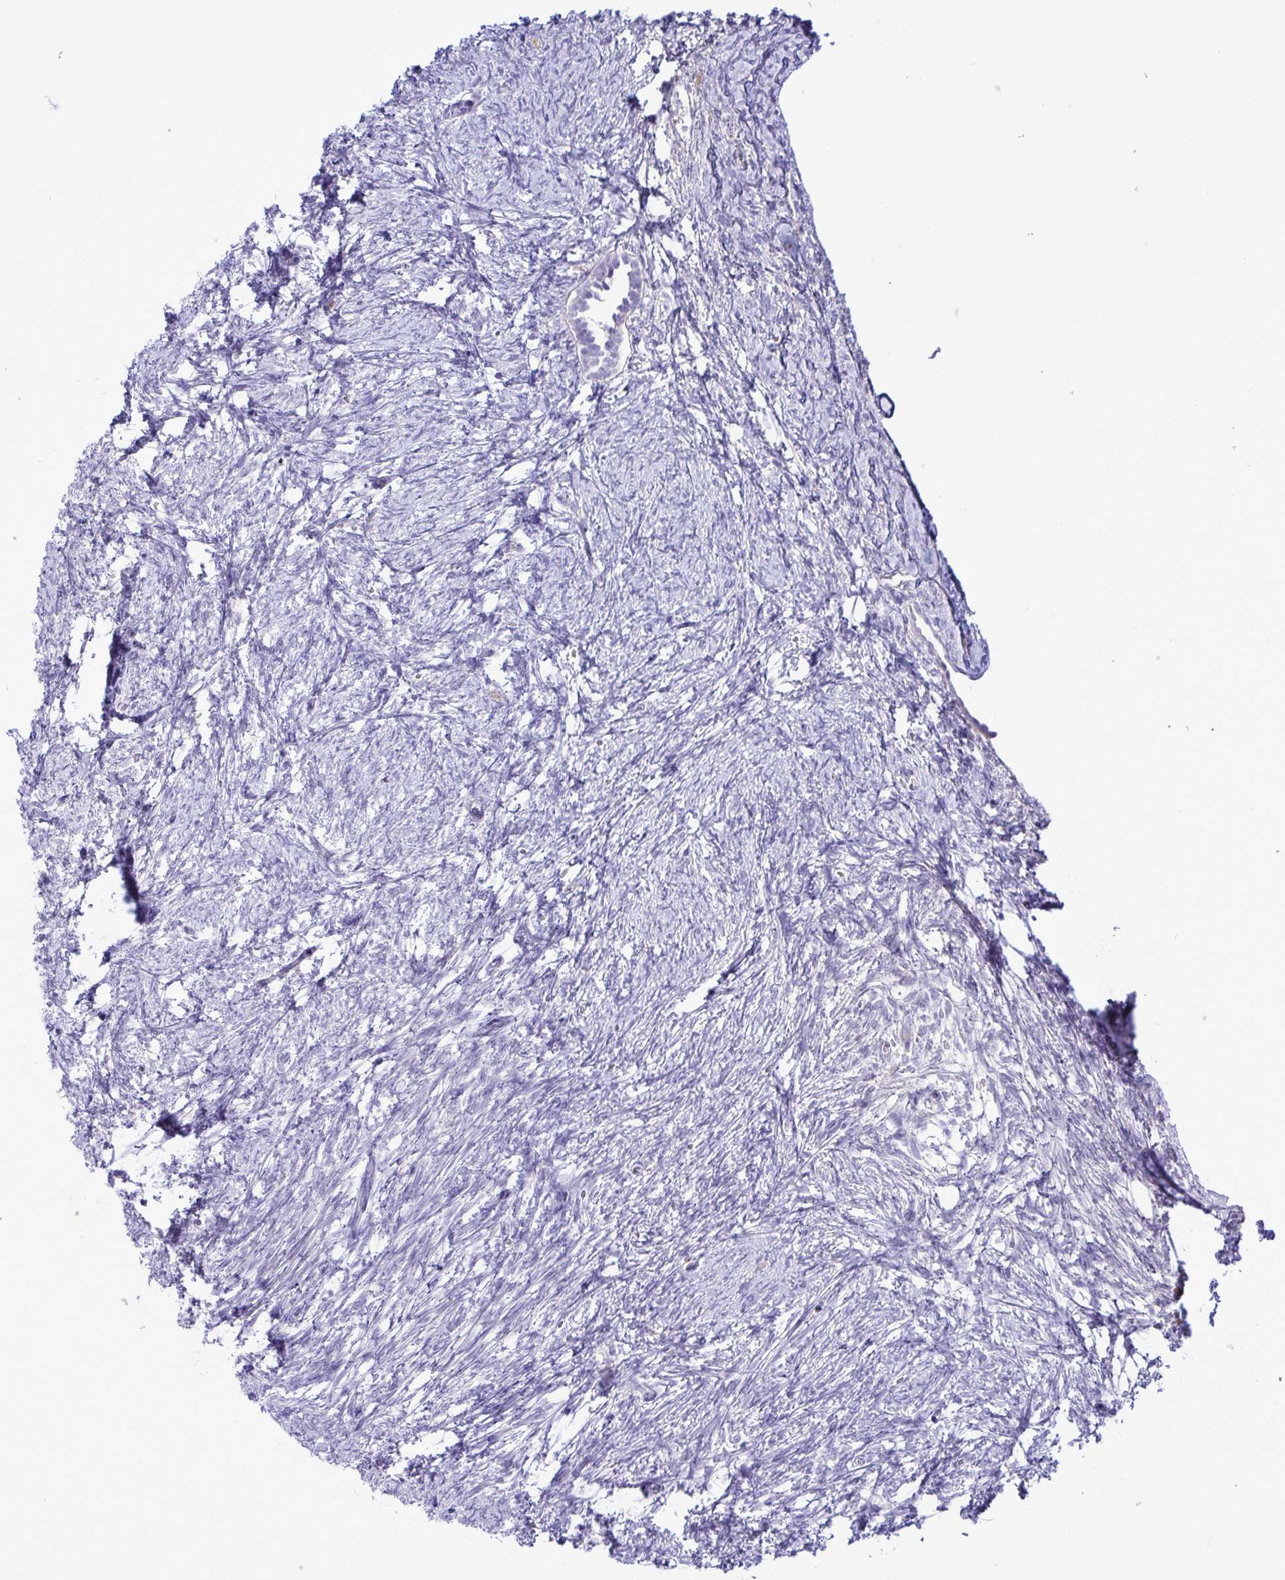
{"staining": {"intensity": "negative", "quantity": "none", "location": "none"}, "tissue": "ovary", "cell_type": "Follicle cells", "image_type": "normal", "snomed": [{"axis": "morphology", "description": "Normal tissue, NOS"}, {"axis": "topography", "description": "Ovary"}], "caption": "The micrograph shows no staining of follicle cells in normal ovary. Brightfield microscopy of IHC stained with DAB (3,3'-diaminobenzidine) (brown) and hematoxylin (blue), captured at high magnification.", "gene": "FAM86B1", "patient": {"sex": "female", "age": 41}}